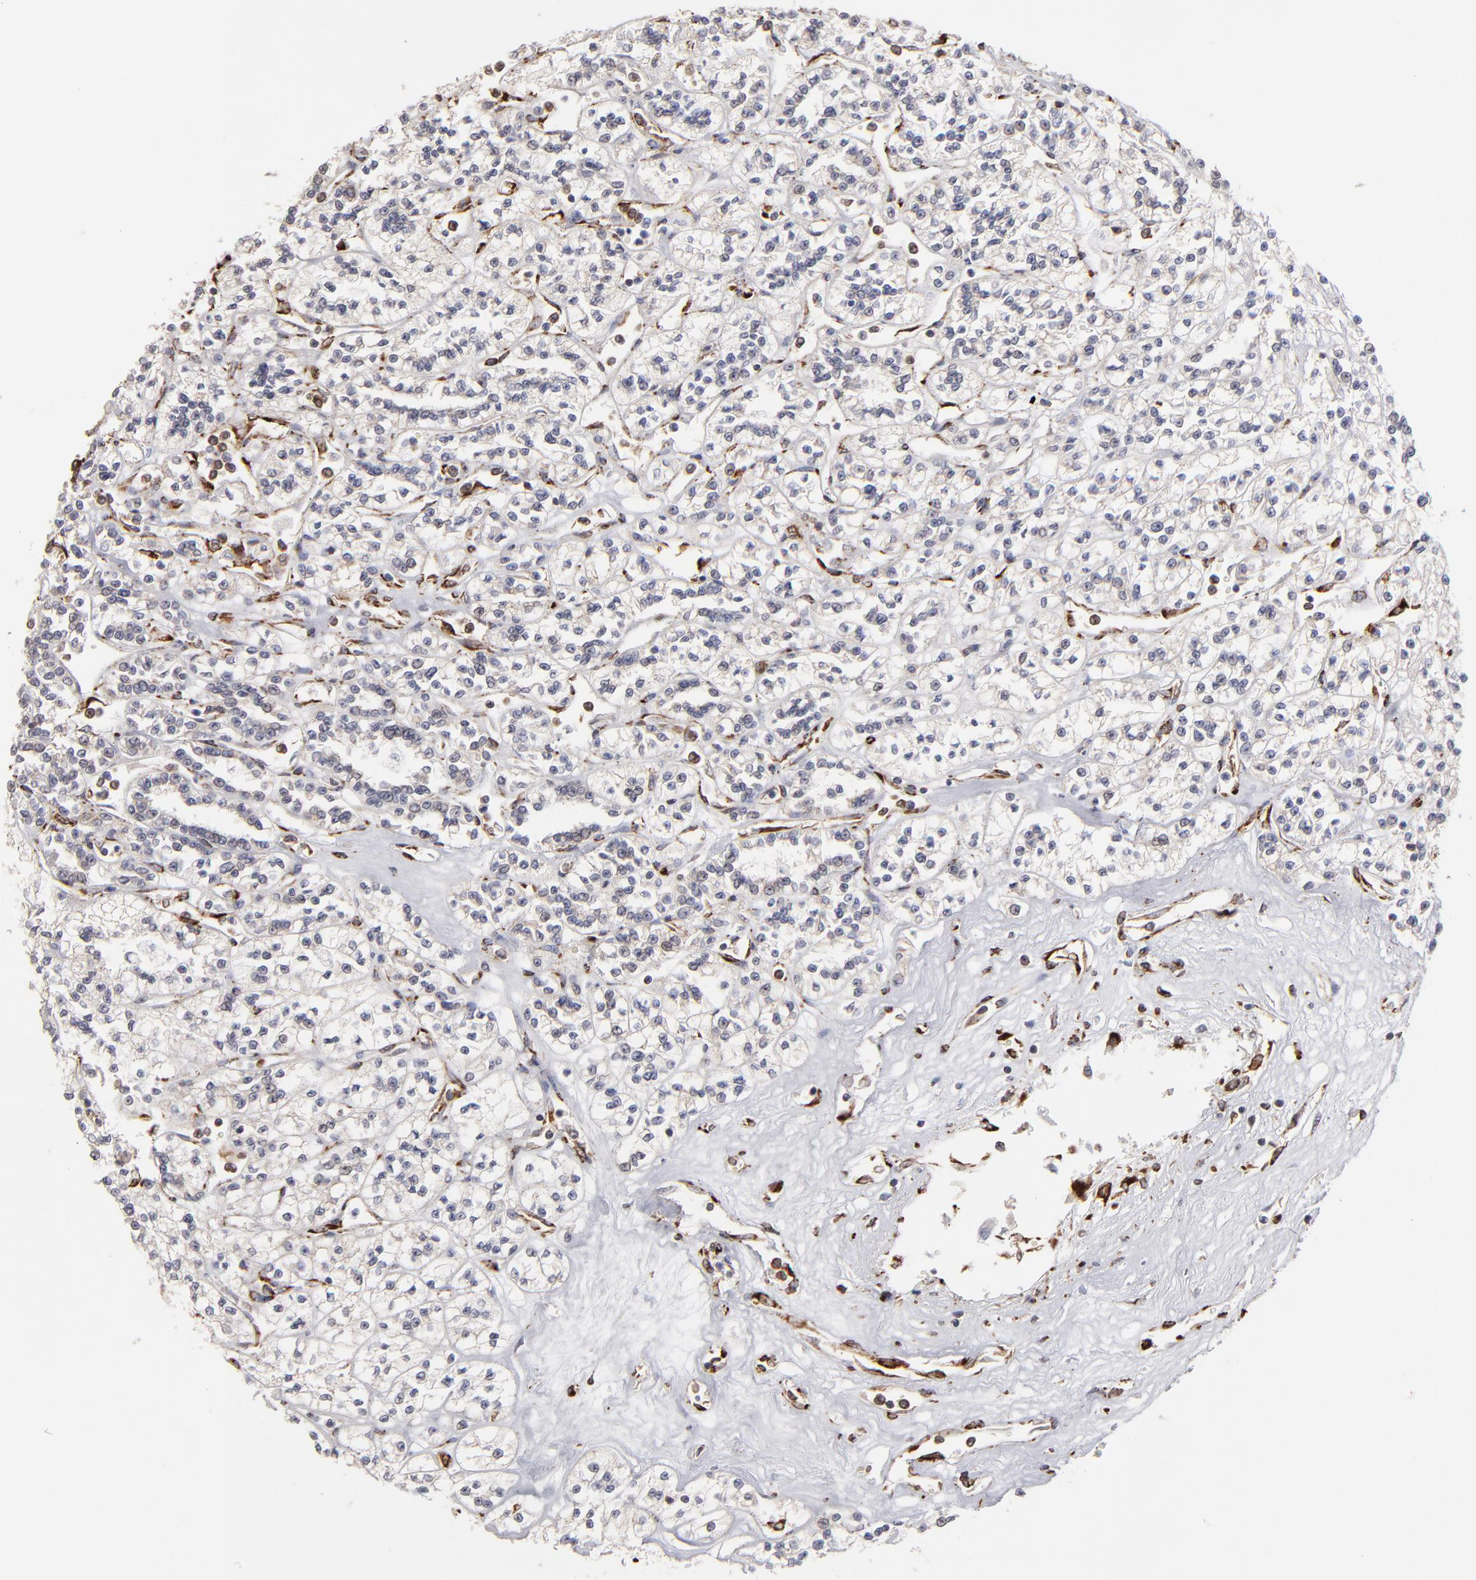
{"staining": {"intensity": "negative", "quantity": "none", "location": "none"}, "tissue": "renal cancer", "cell_type": "Tumor cells", "image_type": "cancer", "snomed": [{"axis": "morphology", "description": "Adenocarcinoma, NOS"}, {"axis": "topography", "description": "Kidney"}], "caption": "There is no significant expression in tumor cells of renal cancer (adenocarcinoma).", "gene": "KTN1", "patient": {"sex": "female", "age": 76}}